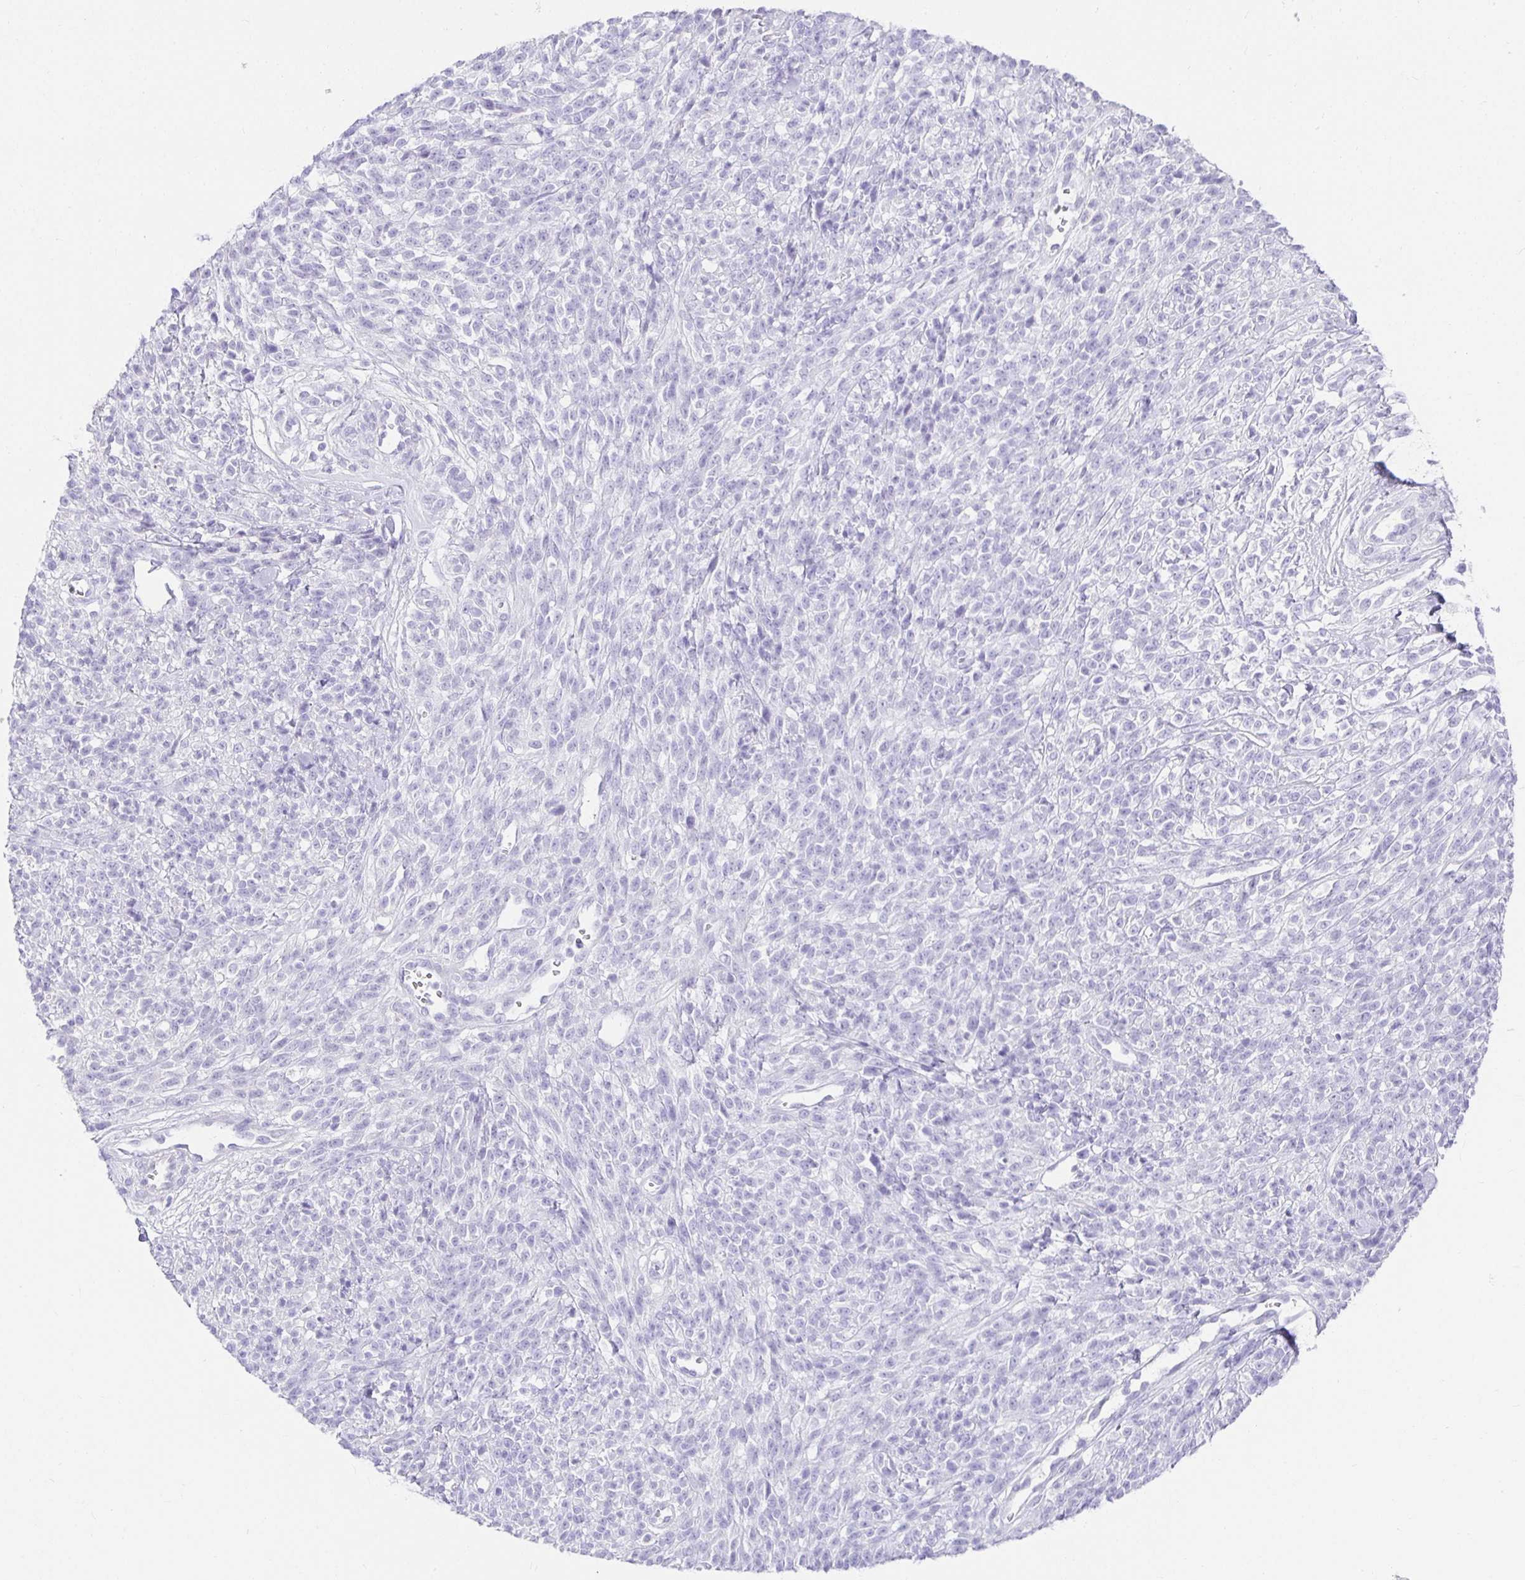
{"staining": {"intensity": "negative", "quantity": "none", "location": "none"}, "tissue": "melanoma", "cell_type": "Tumor cells", "image_type": "cancer", "snomed": [{"axis": "morphology", "description": "Malignant melanoma, NOS"}, {"axis": "topography", "description": "Skin"}, {"axis": "topography", "description": "Skin of trunk"}], "caption": "An IHC histopathology image of melanoma is shown. There is no staining in tumor cells of melanoma. (Brightfield microscopy of DAB (3,3'-diaminobenzidine) immunohistochemistry (IHC) at high magnification).", "gene": "CHAT", "patient": {"sex": "male", "age": 74}}